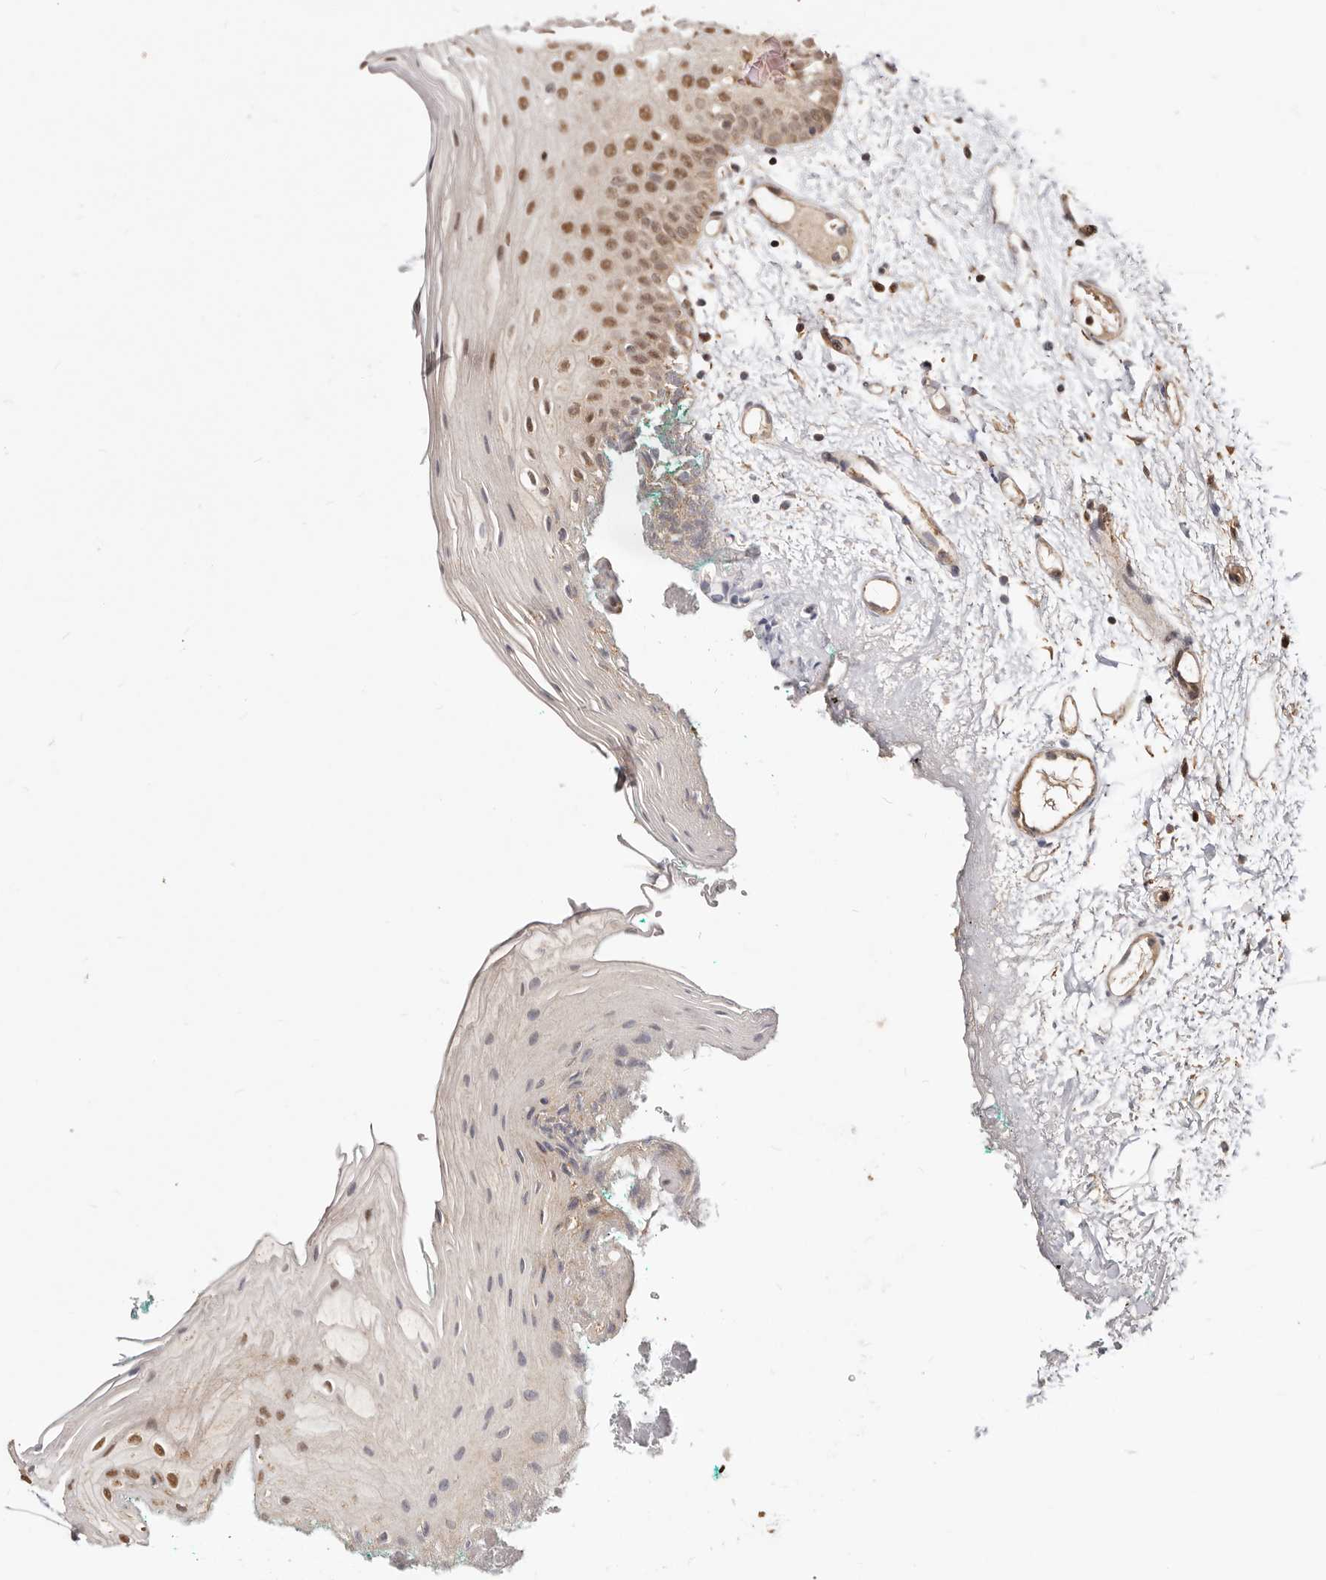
{"staining": {"intensity": "moderate", "quantity": ">75%", "location": "cytoplasmic/membranous,nuclear"}, "tissue": "oral mucosa", "cell_type": "Squamous epithelial cells", "image_type": "normal", "snomed": [{"axis": "morphology", "description": "Normal tissue, NOS"}, {"axis": "morphology", "description": "Squamous cell carcinoma, NOS"}, {"axis": "topography", "description": "Oral tissue"}, {"axis": "topography", "description": "Salivary gland"}, {"axis": "topography", "description": "Head-Neck"}], "caption": "IHC micrograph of normal human oral mucosa stained for a protein (brown), which displays medium levels of moderate cytoplasmic/membranous,nuclear expression in approximately >75% of squamous epithelial cells.", "gene": "SEC14L1", "patient": {"sex": "female", "age": 62}}